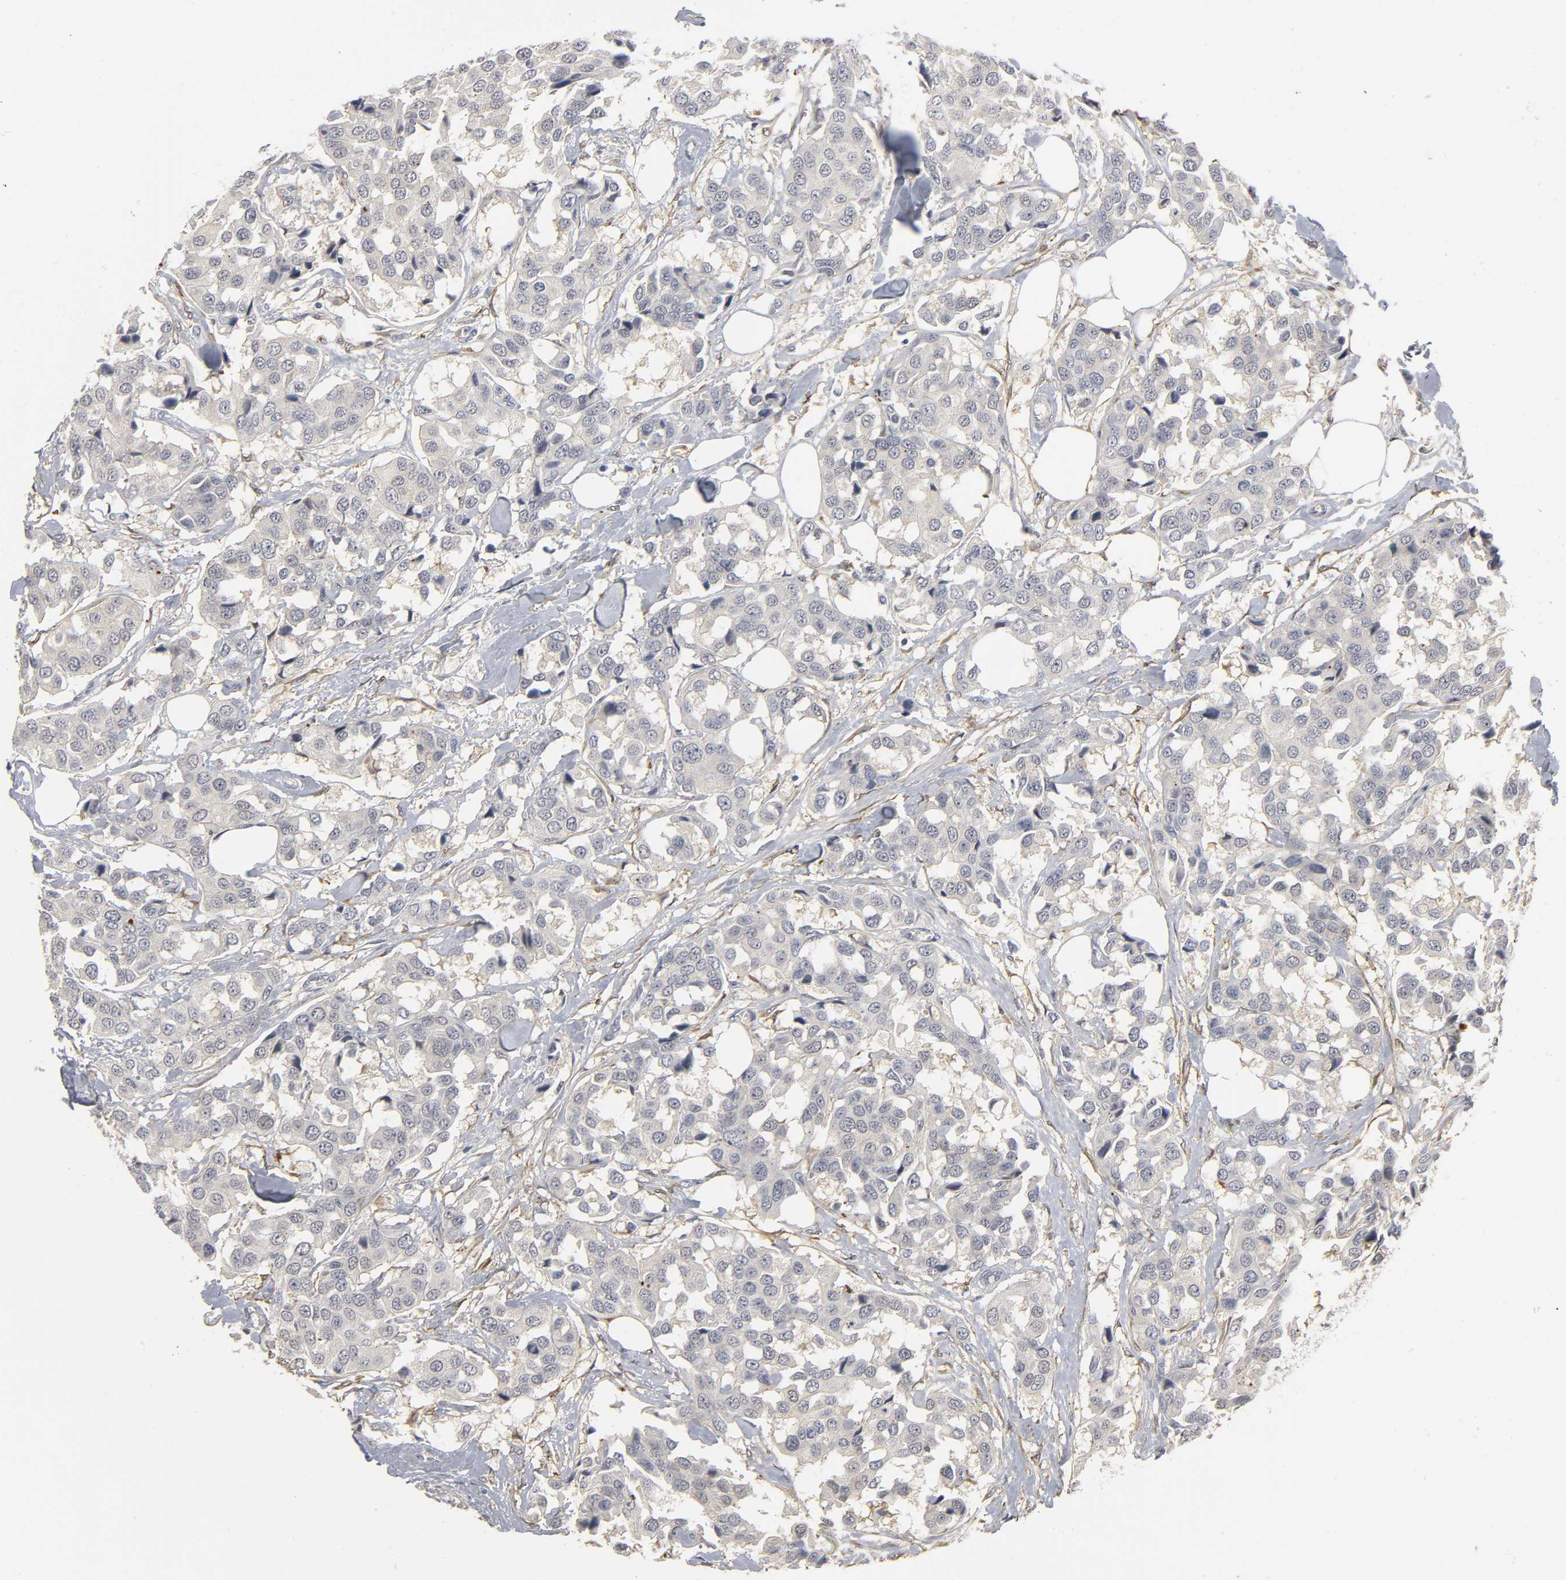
{"staining": {"intensity": "negative", "quantity": "none", "location": "none"}, "tissue": "breast cancer", "cell_type": "Tumor cells", "image_type": "cancer", "snomed": [{"axis": "morphology", "description": "Duct carcinoma"}, {"axis": "topography", "description": "Breast"}], "caption": "Immunohistochemistry (IHC) photomicrograph of neoplastic tissue: human breast intraductal carcinoma stained with DAB reveals no significant protein staining in tumor cells.", "gene": "PDLIM3", "patient": {"sex": "female", "age": 80}}